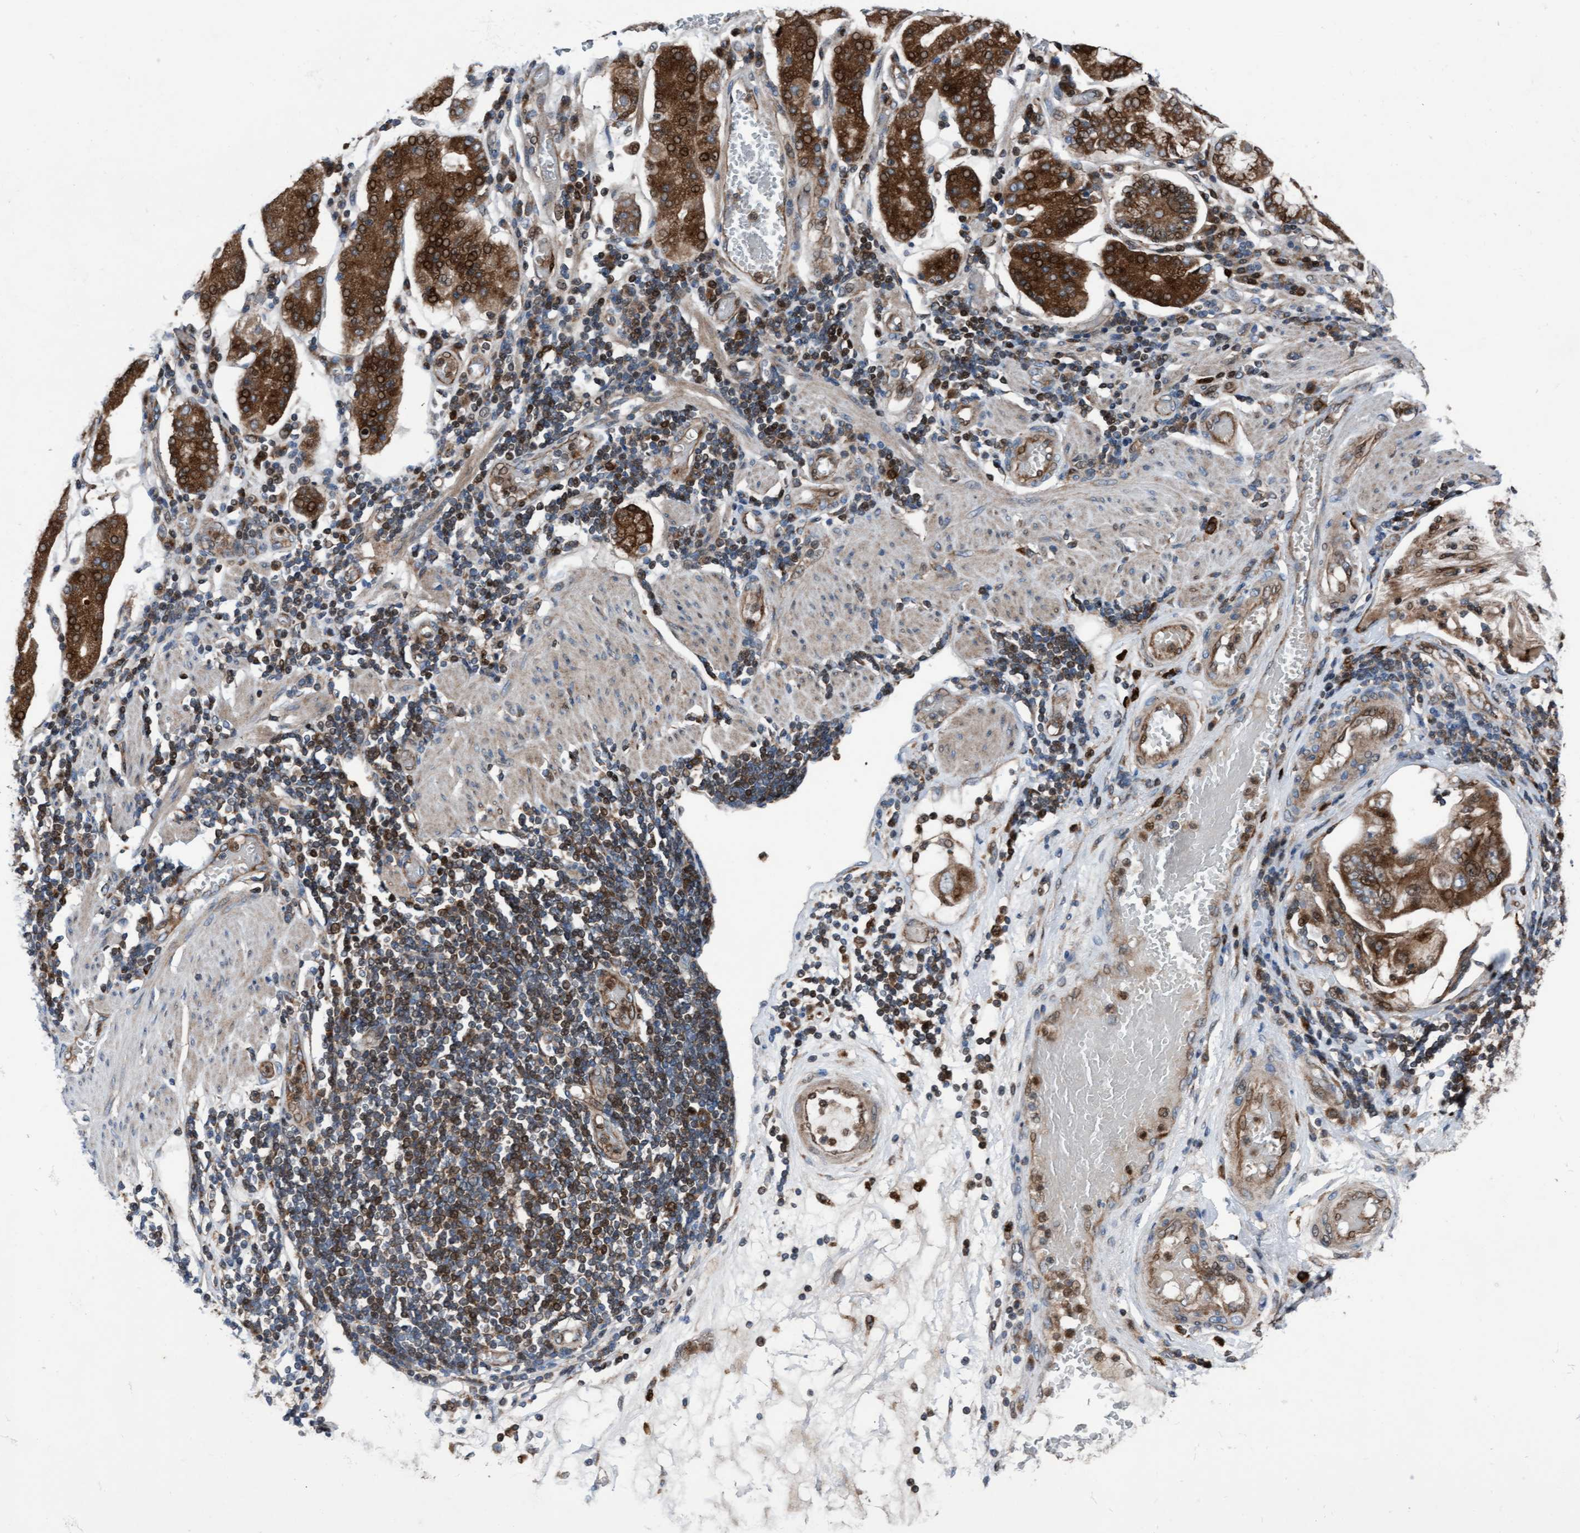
{"staining": {"intensity": "strong", "quantity": ">75%", "location": "cytoplasmic/membranous,nuclear"}, "tissue": "stomach cancer", "cell_type": "Tumor cells", "image_type": "cancer", "snomed": [{"axis": "morphology", "description": "Adenocarcinoma, NOS"}, {"axis": "topography", "description": "Stomach"}], "caption": "Protein analysis of stomach cancer tissue reveals strong cytoplasmic/membranous and nuclear expression in about >75% of tumor cells.", "gene": "KLHL26", "patient": {"sex": "female", "age": 73}}